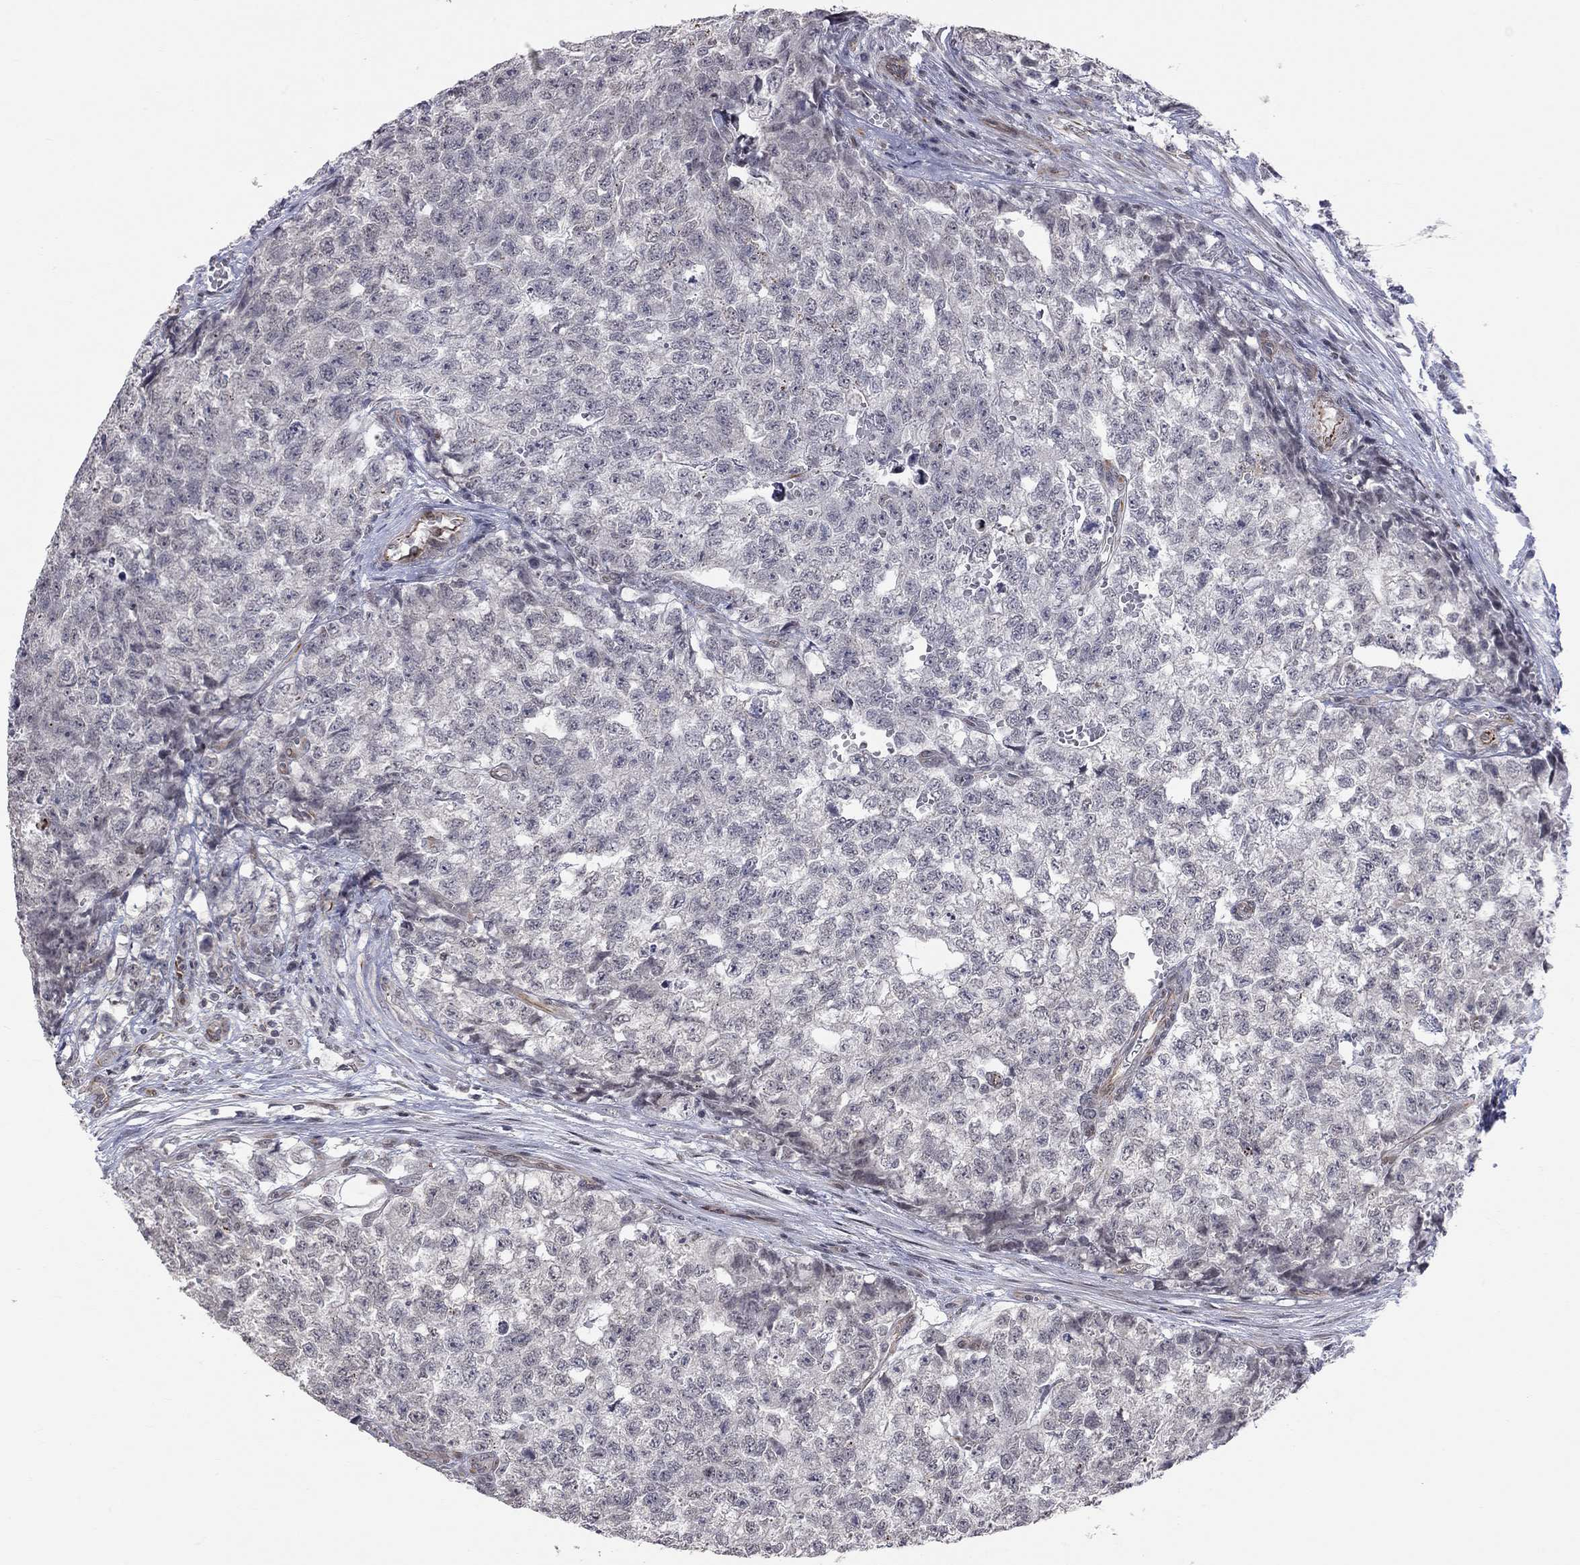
{"staining": {"intensity": "negative", "quantity": "none", "location": "none"}, "tissue": "testis cancer", "cell_type": "Tumor cells", "image_type": "cancer", "snomed": [{"axis": "morphology", "description": "Seminoma, NOS"}, {"axis": "morphology", "description": "Carcinoma, Embryonal, NOS"}, {"axis": "topography", "description": "Testis"}], "caption": "IHC photomicrograph of neoplastic tissue: human testis seminoma stained with DAB (3,3'-diaminobenzidine) displays no significant protein expression in tumor cells.", "gene": "MTNR1B", "patient": {"sex": "male", "age": 22}}